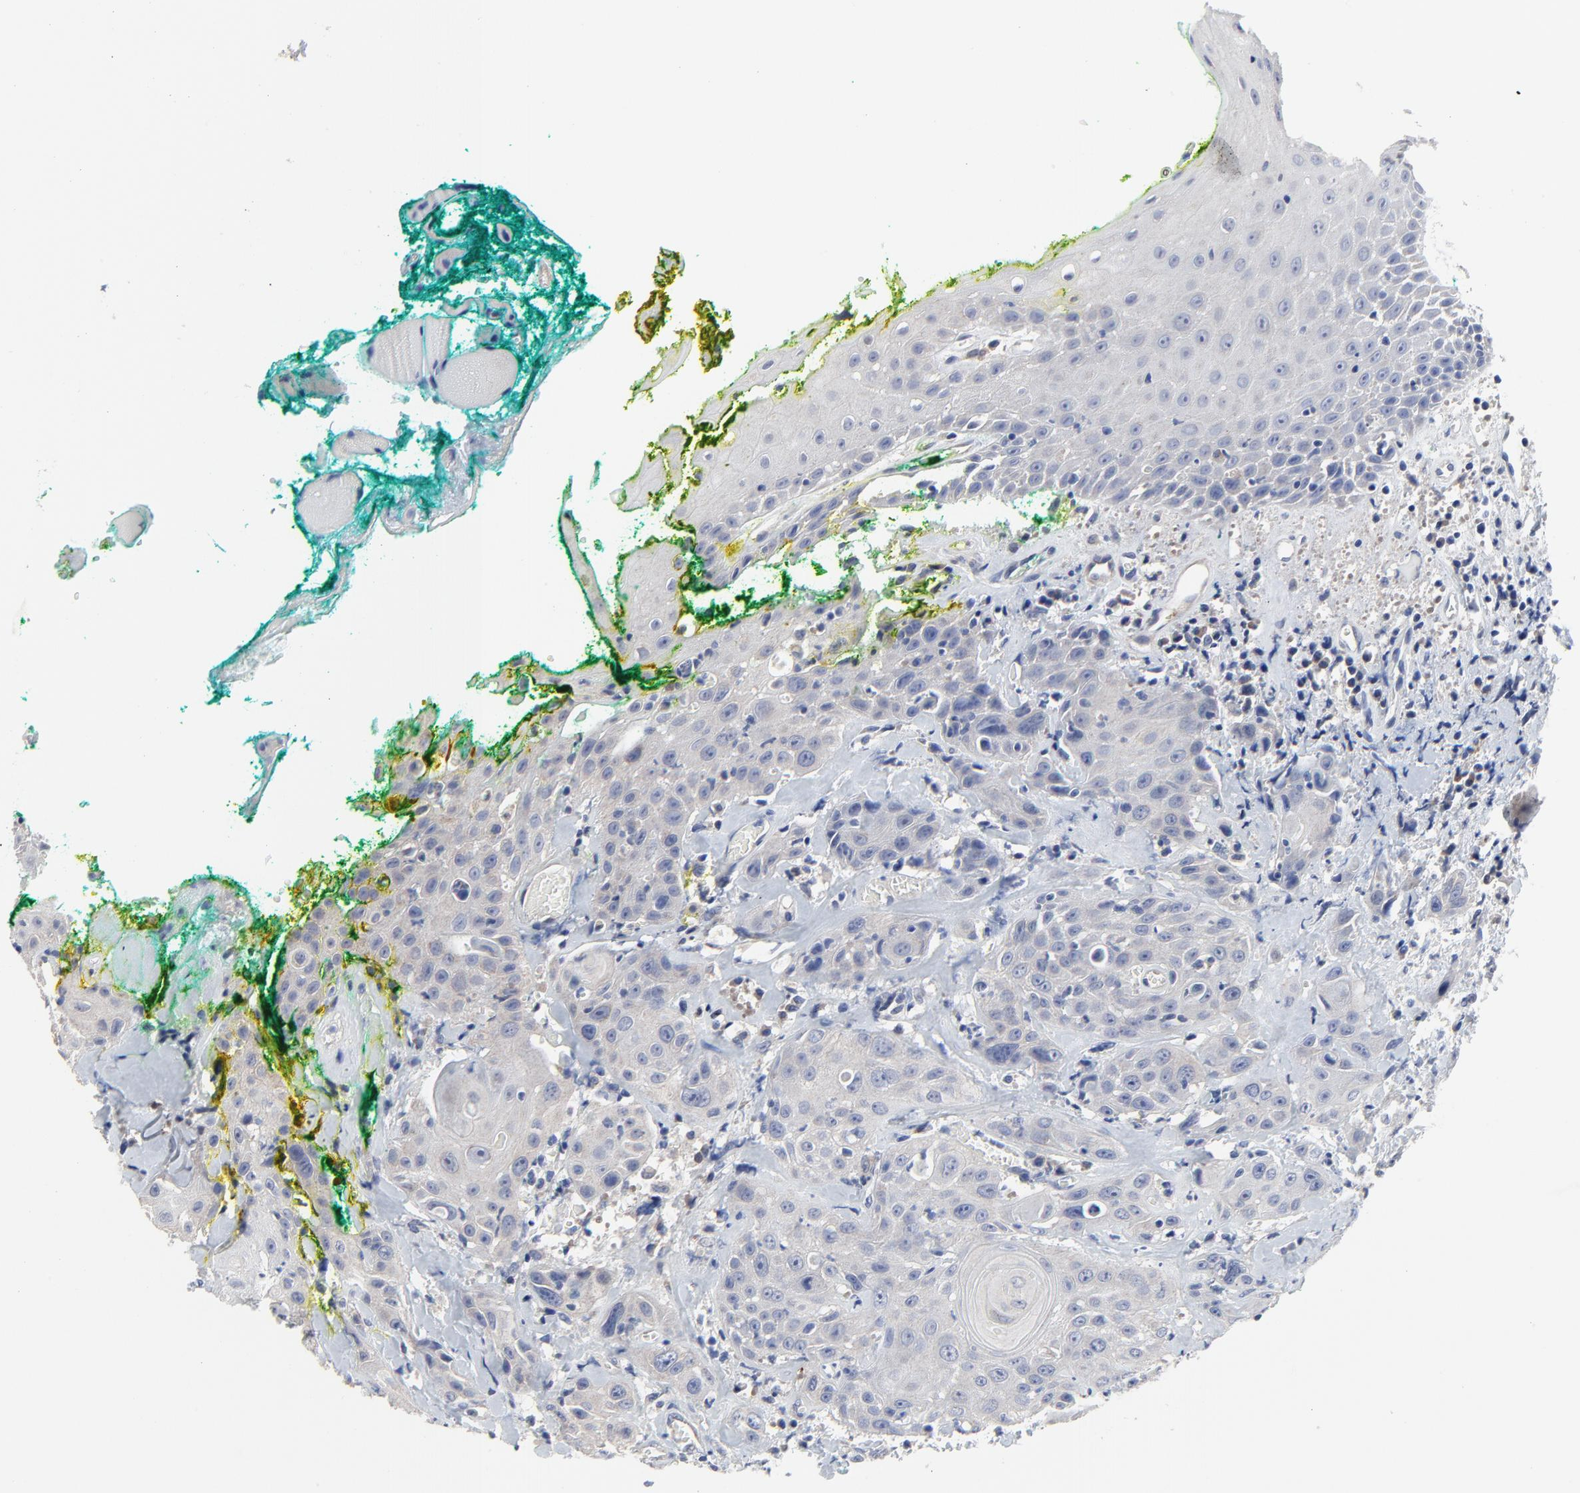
{"staining": {"intensity": "negative", "quantity": "none", "location": "none"}, "tissue": "head and neck cancer", "cell_type": "Tumor cells", "image_type": "cancer", "snomed": [{"axis": "morphology", "description": "Squamous cell carcinoma, NOS"}, {"axis": "topography", "description": "Oral tissue"}, {"axis": "topography", "description": "Head-Neck"}], "caption": "Human head and neck cancer stained for a protein using immunohistochemistry (IHC) shows no positivity in tumor cells.", "gene": "DHRSX", "patient": {"sex": "female", "age": 82}}